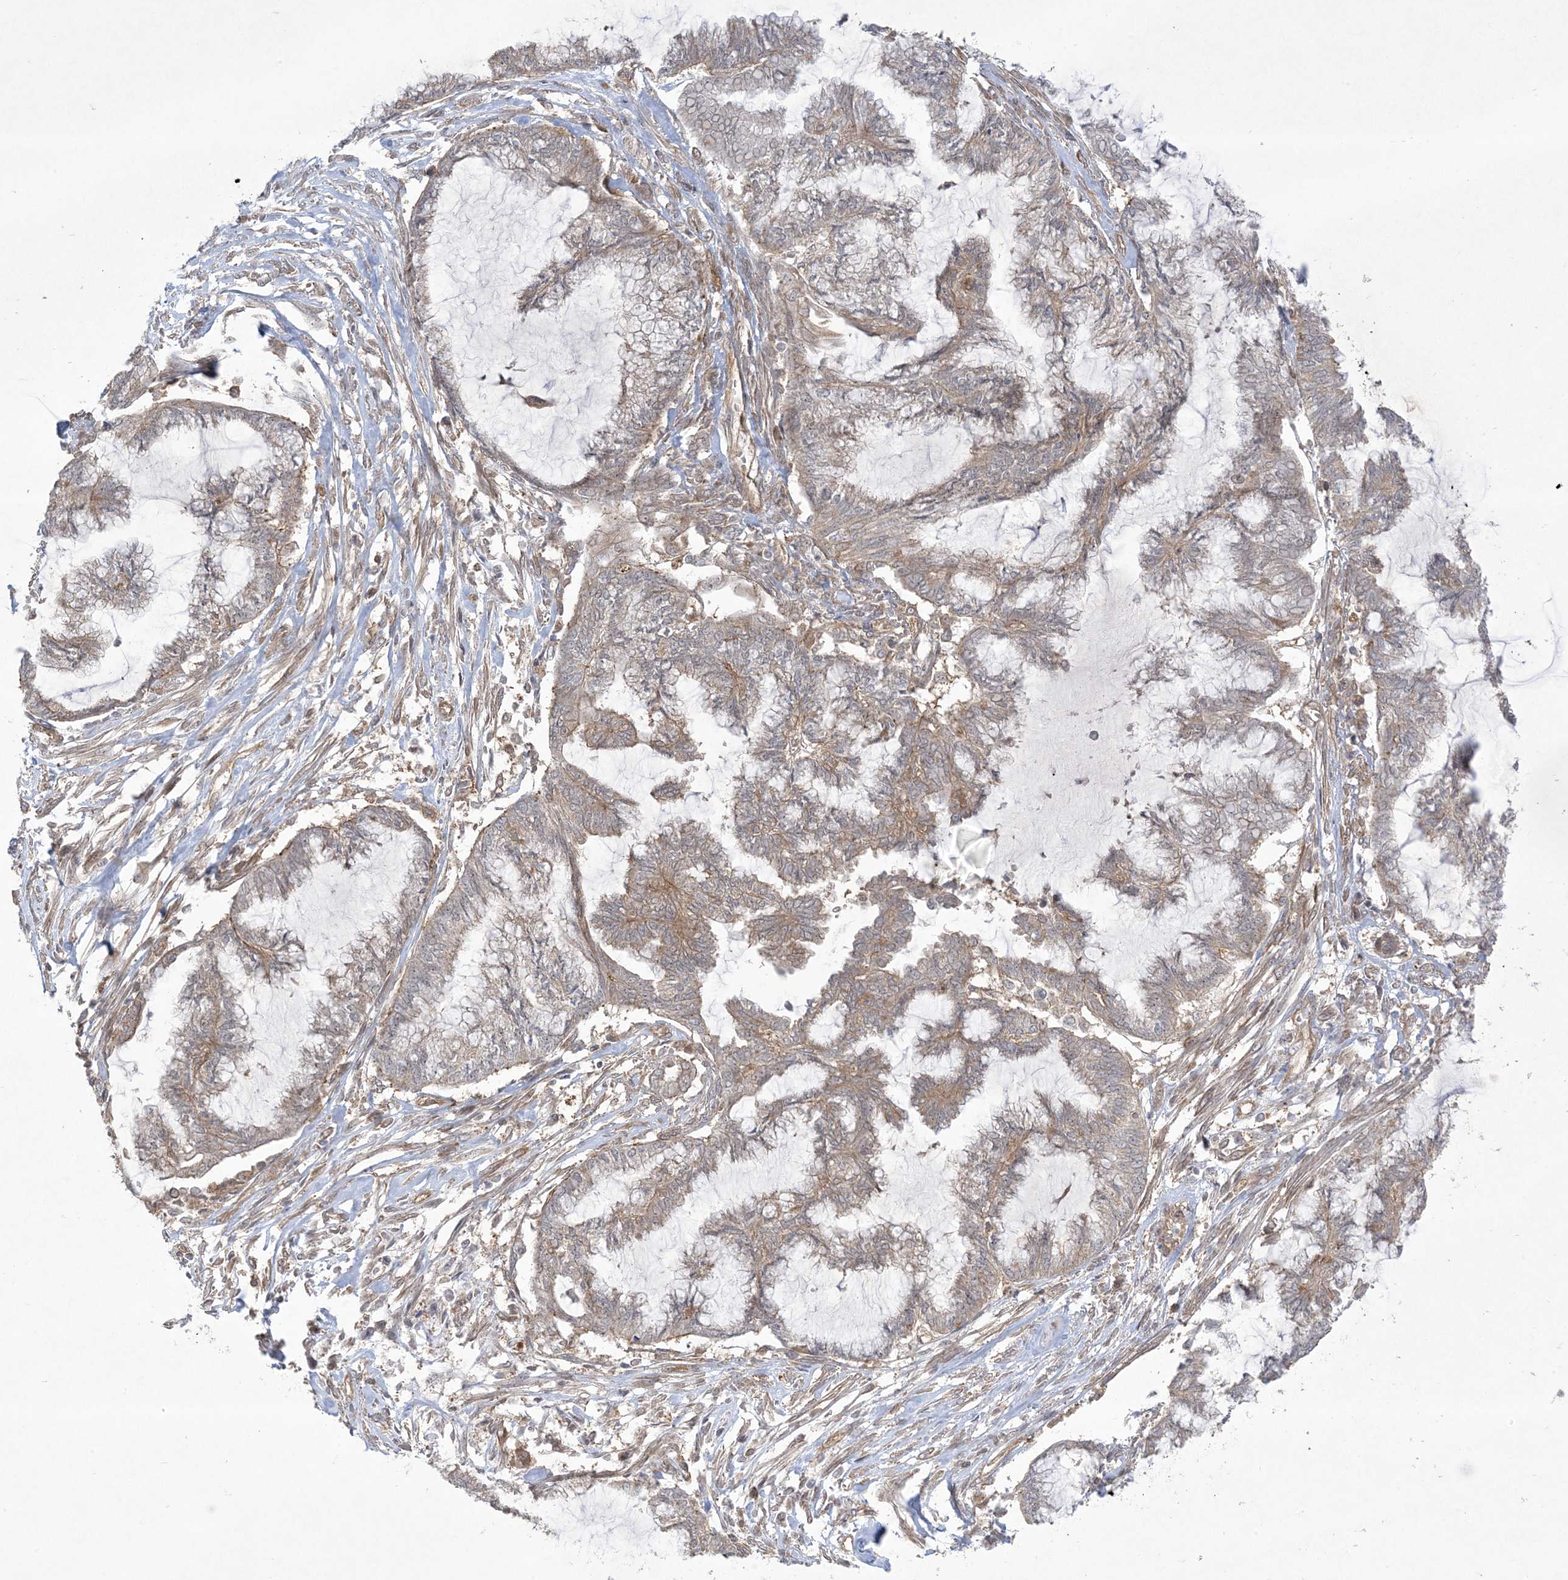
{"staining": {"intensity": "moderate", "quantity": ">75%", "location": "cytoplasmic/membranous"}, "tissue": "endometrial cancer", "cell_type": "Tumor cells", "image_type": "cancer", "snomed": [{"axis": "morphology", "description": "Adenocarcinoma, NOS"}, {"axis": "topography", "description": "Endometrium"}], "caption": "A photomicrograph of adenocarcinoma (endometrial) stained for a protein shows moderate cytoplasmic/membranous brown staining in tumor cells.", "gene": "SOGA3", "patient": {"sex": "female", "age": 86}}